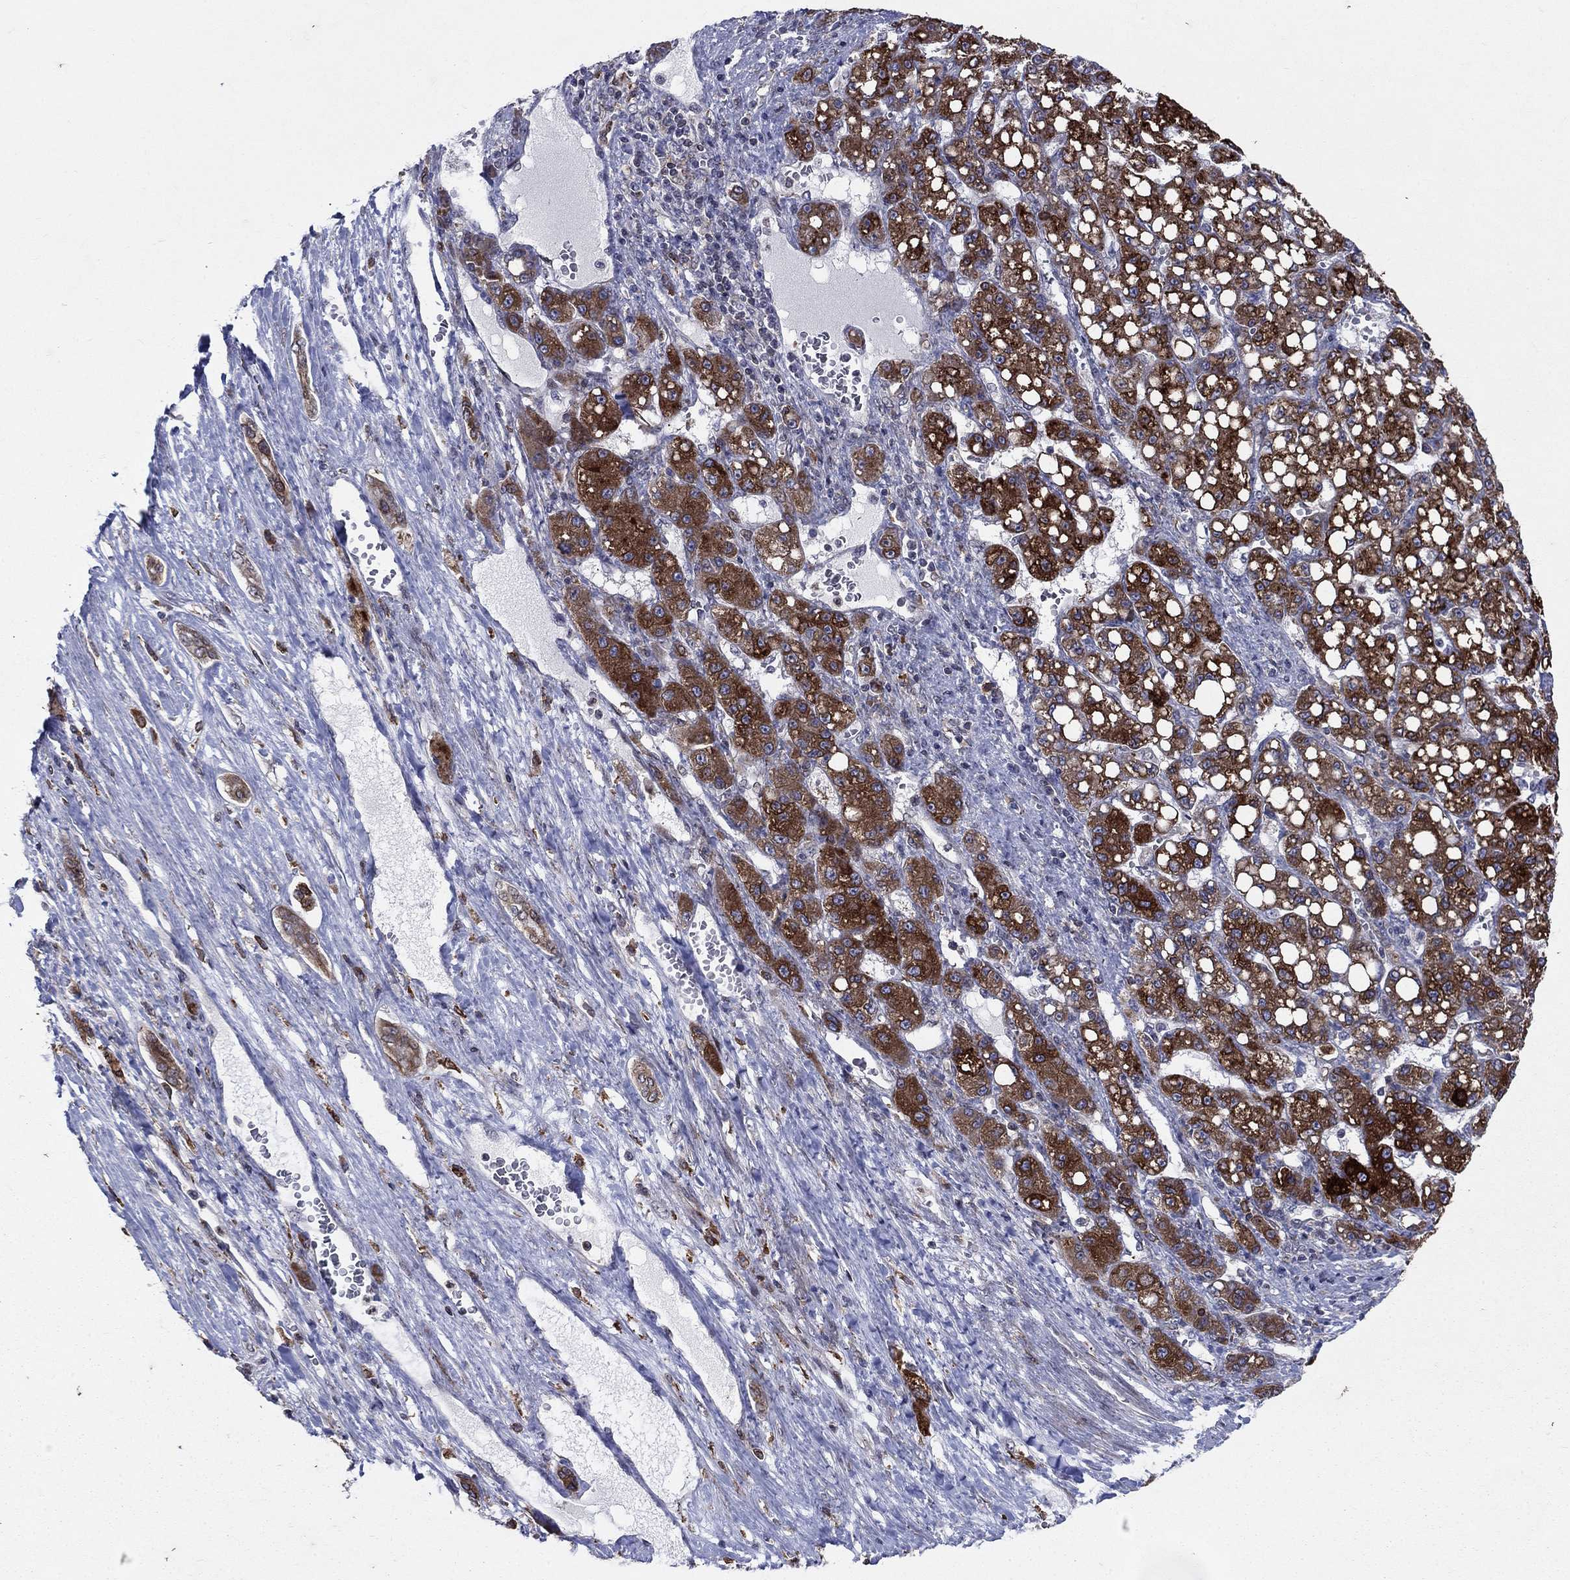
{"staining": {"intensity": "strong", "quantity": "25%-75%", "location": "cytoplasmic/membranous"}, "tissue": "liver cancer", "cell_type": "Tumor cells", "image_type": "cancer", "snomed": [{"axis": "morphology", "description": "Carcinoma, Hepatocellular, NOS"}, {"axis": "topography", "description": "Liver"}], "caption": "The photomicrograph displays a brown stain indicating the presence of a protein in the cytoplasmic/membranous of tumor cells in liver hepatocellular carcinoma.", "gene": "DHRS7", "patient": {"sex": "female", "age": 65}}